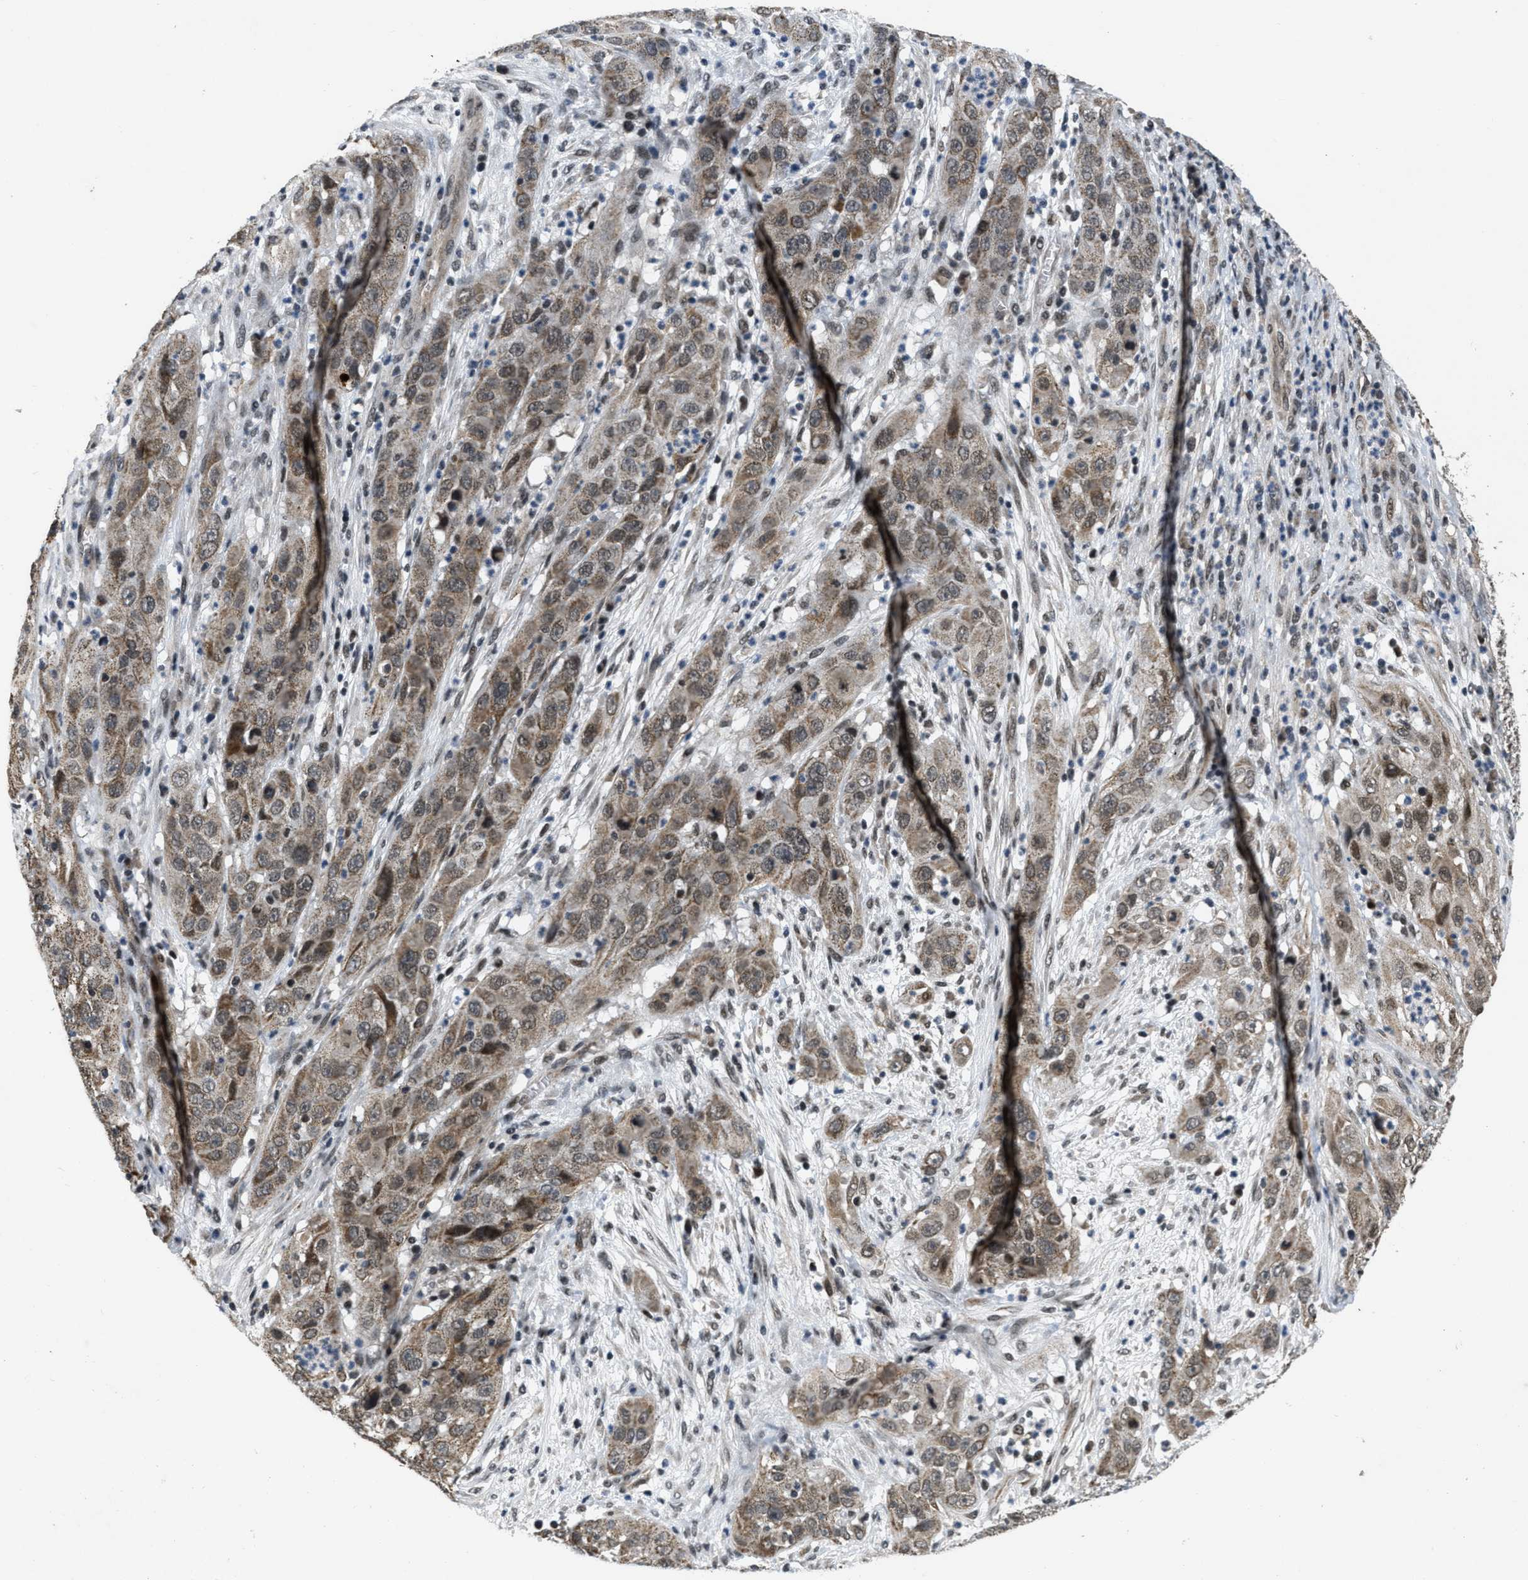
{"staining": {"intensity": "moderate", "quantity": ">75%", "location": "cytoplasmic/membranous"}, "tissue": "cervical cancer", "cell_type": "Tumor cells", "image_type": "cancer", "snomed": [{"axis": "morphology", "description": "Squamous cell carcinoma, NOS"}, {"axis": "topography", "description": "Cervix"}], "caption": "Protein positivity by immunohistochemistry (IHC) reveals moderate cytoplasmic/membranous staining in approximately >75% of tumor cells in cervical squamous cell carcinoma. Immunohistochemistry (ihc) stains the protein in brown and the nuclei are stained blue.", "gene": "ZNHIT1", "patient": {"sex": "female", "age": 32}}